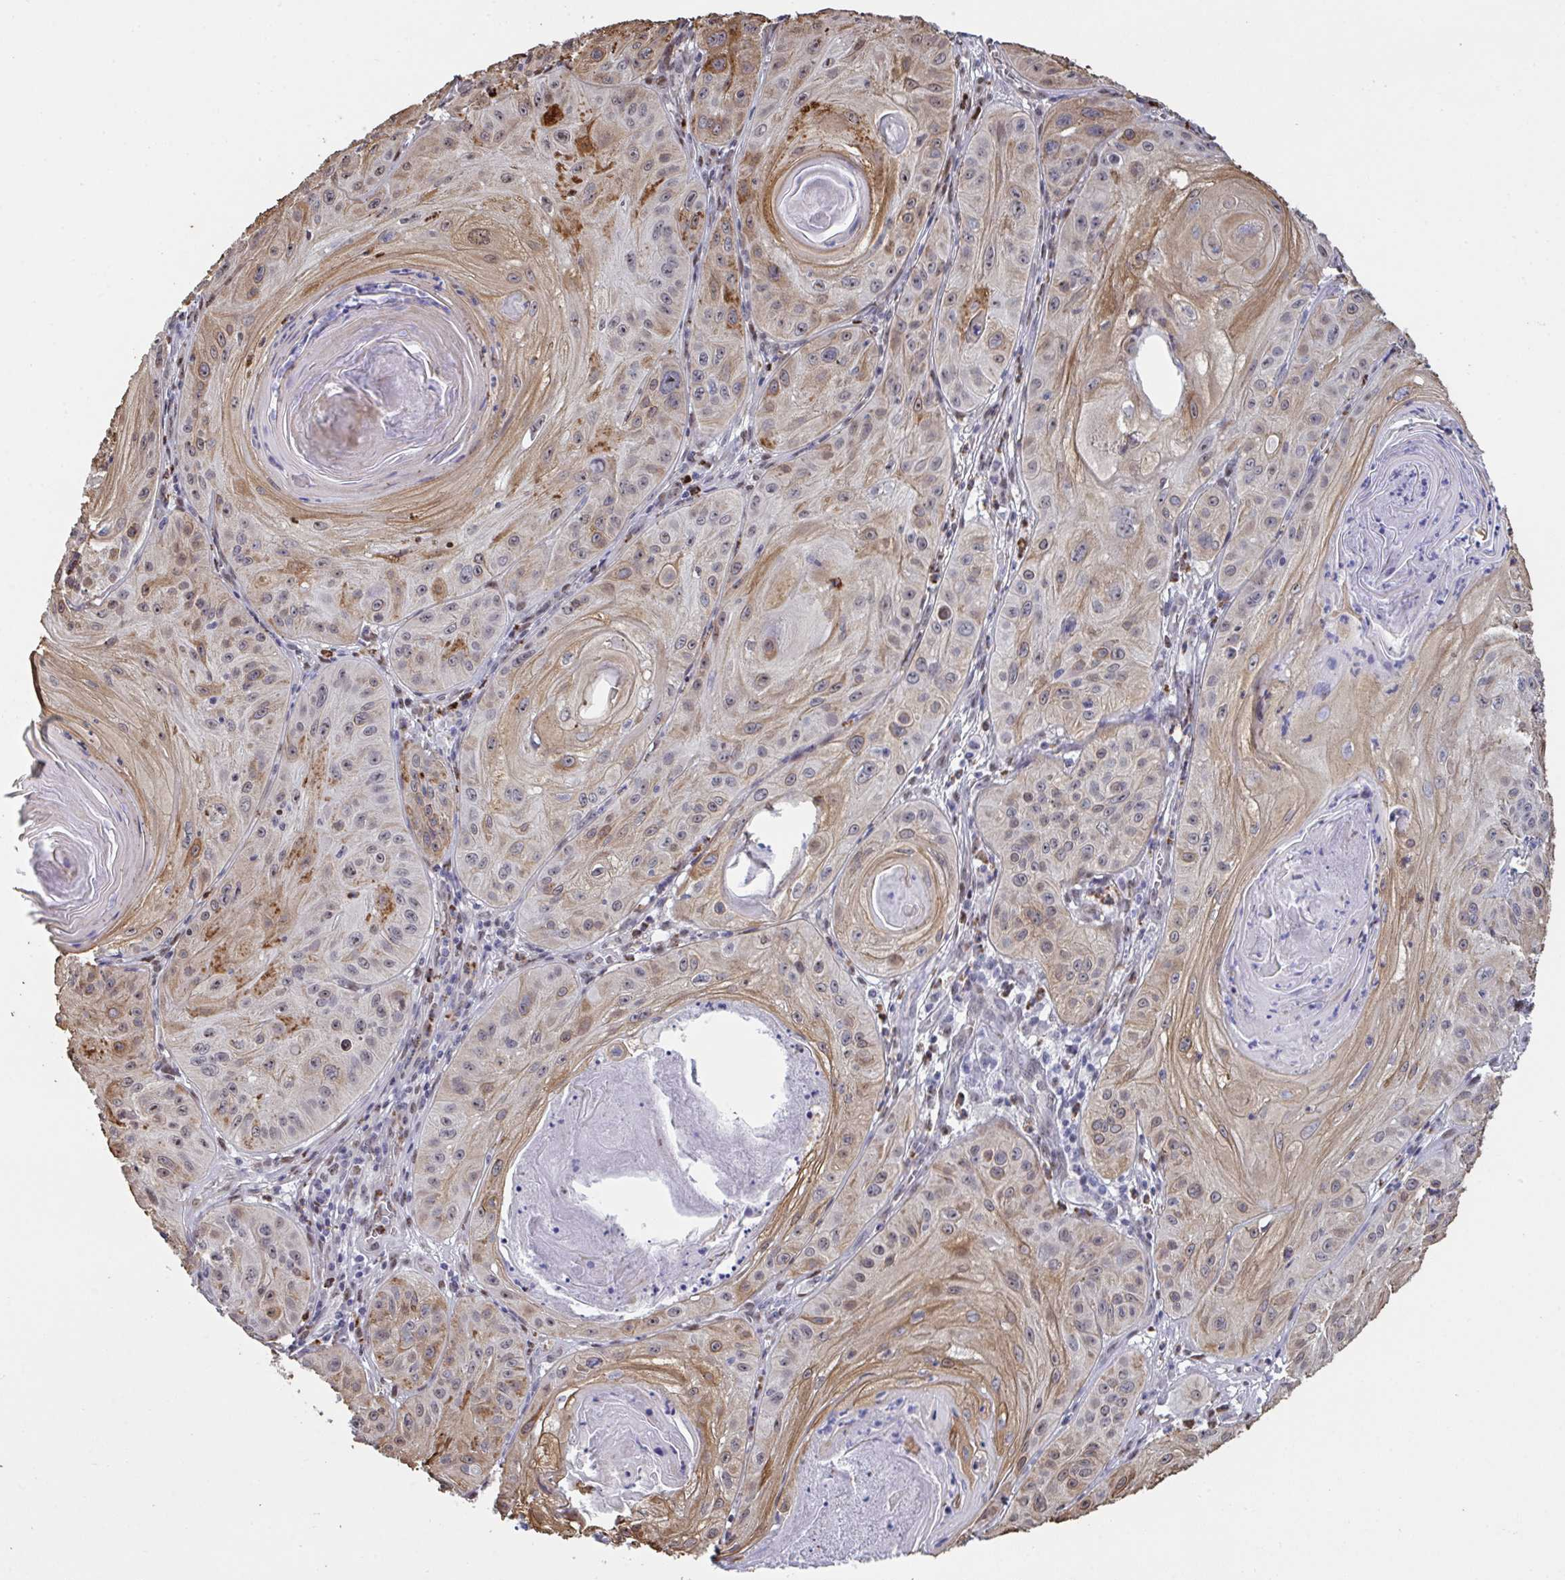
{"staining": {"intensity": "moderate", "quantity": ">75%", "location": "cytoplasmic/membranous"}, "tissue": "skin cancer", "cell_type": "Tumor cells", "image_type": "cancer", "snomed": [{"axis": "morphology", "description": "Squamous cell carcinoma, NOS"}, {"axis": "topography", "description": "Skin"}], "caption": "About >75% of tumor cells in squamous cell carcinoma (skin) reveal moderate cytoplasmic/membranous protein positivity as visualized by brown immunohistochemical staining.", "gene": "PELI2", "patient": {"sex": "male", "age": 85}}